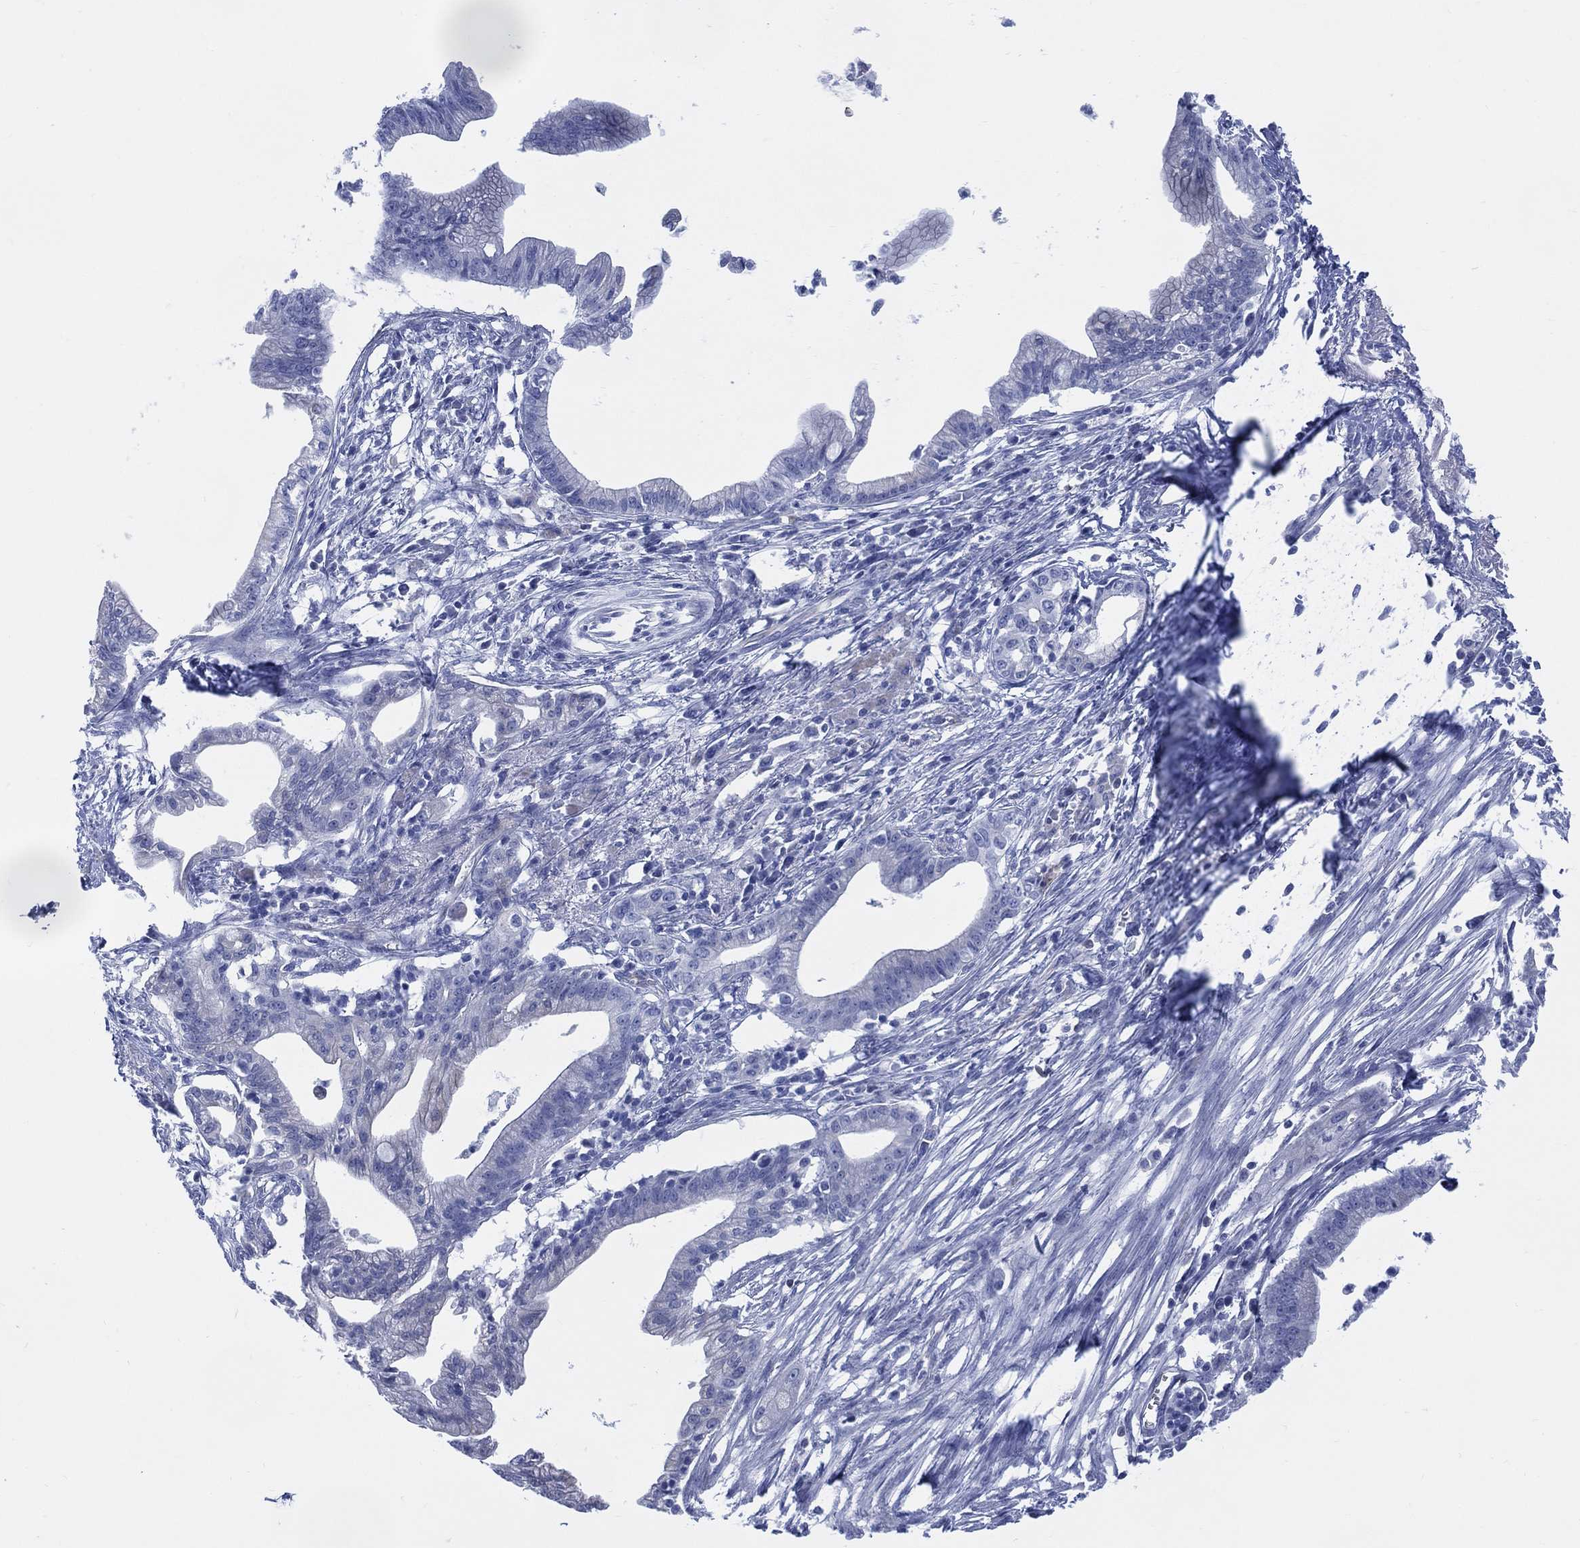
{"staining": {"intensity": "negative", "quantity": "none", "location": "none"}, "tissue": "pancreatic cancer", "cell_type": "Tumor cells", "image_type": "cancer", "snomed": [{"axis": "morphology", "description": "Normal tissue, NOS"}, {"axis": "morphology", "description": "Adenocarcinoma, NOS"}, {"axis": "topography", "description": "Pancreas"}], "caption": "Immunohistochemistry (IHC) of pancreatic adenocarcinoma shows no staining in tumor cells.", "gene": "DDI1", "patient": {"sex": "female", "age": 58}}